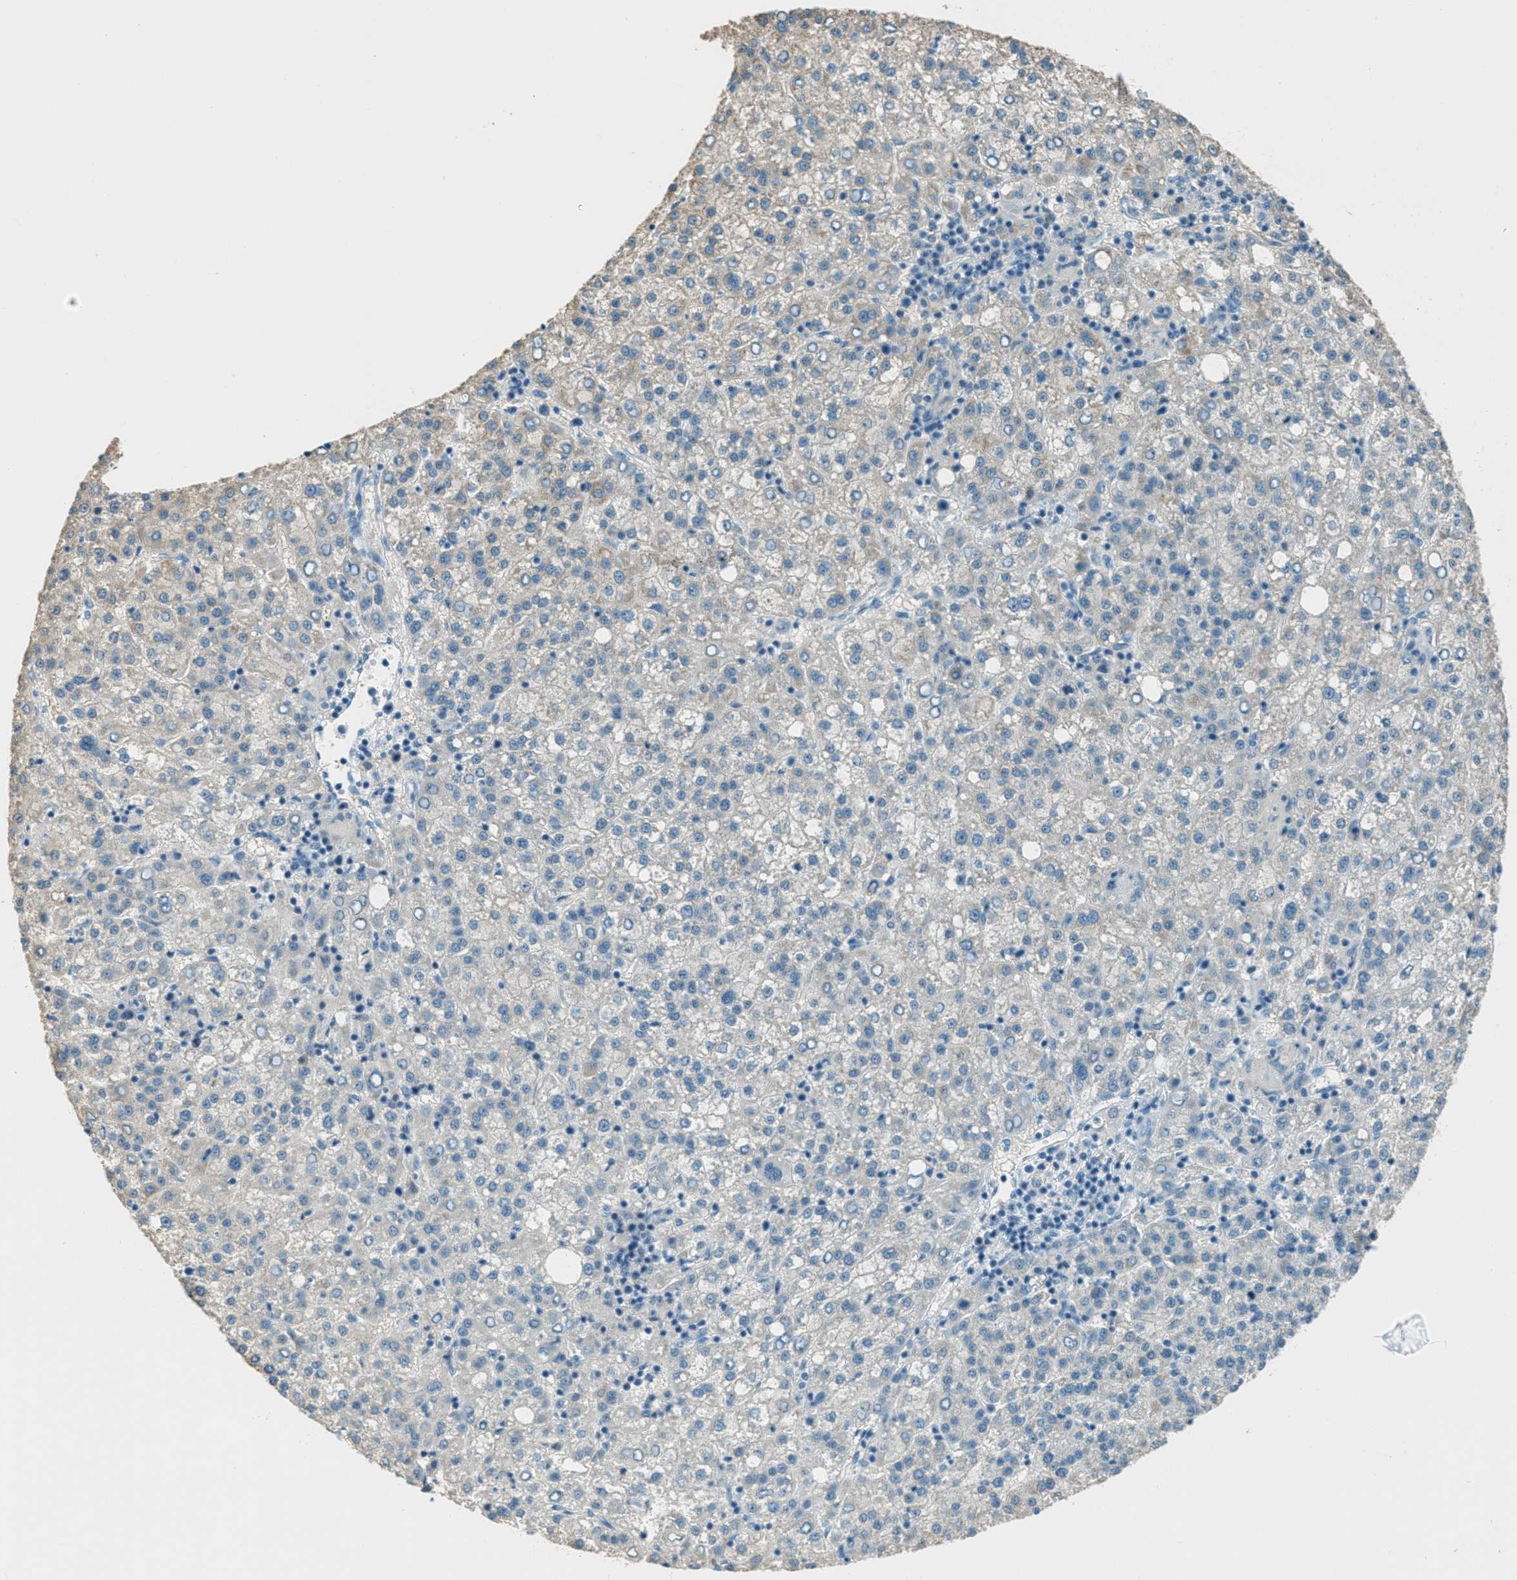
{"staining": {"intensity": "negative", "quantity": "none", "location": "none"}, "tissue": "liver cancer", "cell_type": "Tumor cells", "image_type": "cancer", "snomed": [{"axis": "morphology", "description": "Carcinoma, Hepatocellular, NOS"}, {"axis": "topography", "description": "Liver"}], "caption": "Liver hepatocellular carcinoma was stained to show a protein in brown. There is no significant positivity in tumor cells.", "gene": "MSLN", "patient": {"sex": "female", "age": 58}}